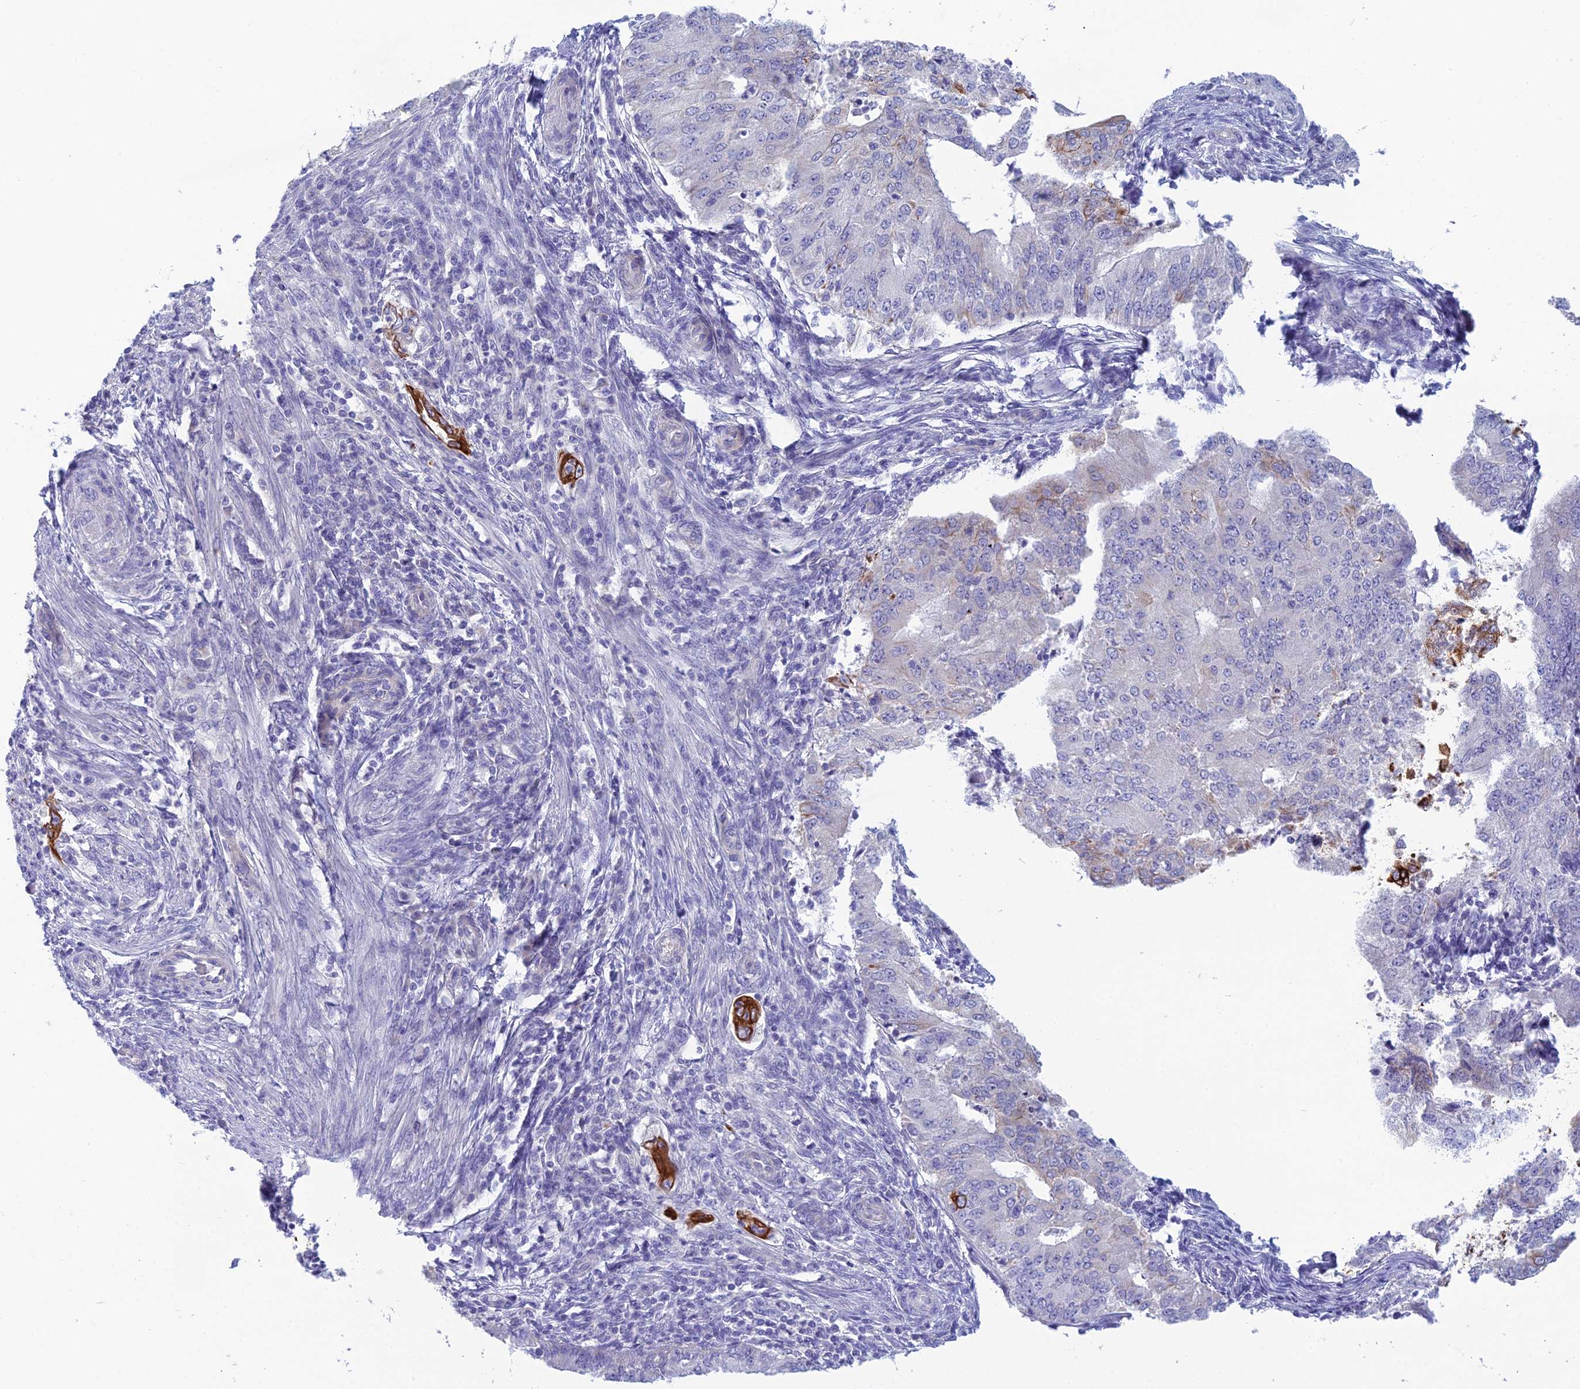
{"staining": {"intensity": "strong", "quantity": "<25%", "location": "cytoplasmic/membranous"}, "tissue": "endometrial cancer", "cell_type": "Tumor cells", "image_type": "cancer", "snomed": [{"axis": "morphology", "description": "Adenocarcinoma, NOS"}, {"axis": "topography", "description": "Endometrium"}], "caption": "Adenocarcinoma (endometrial) tissue displays strong cytoplasmic/membranous expression in about <25% of tumor cells, visualized by immunohistochemistry.", "gene": "RBM41", "patient": {"sex": "female", "age": 50}}